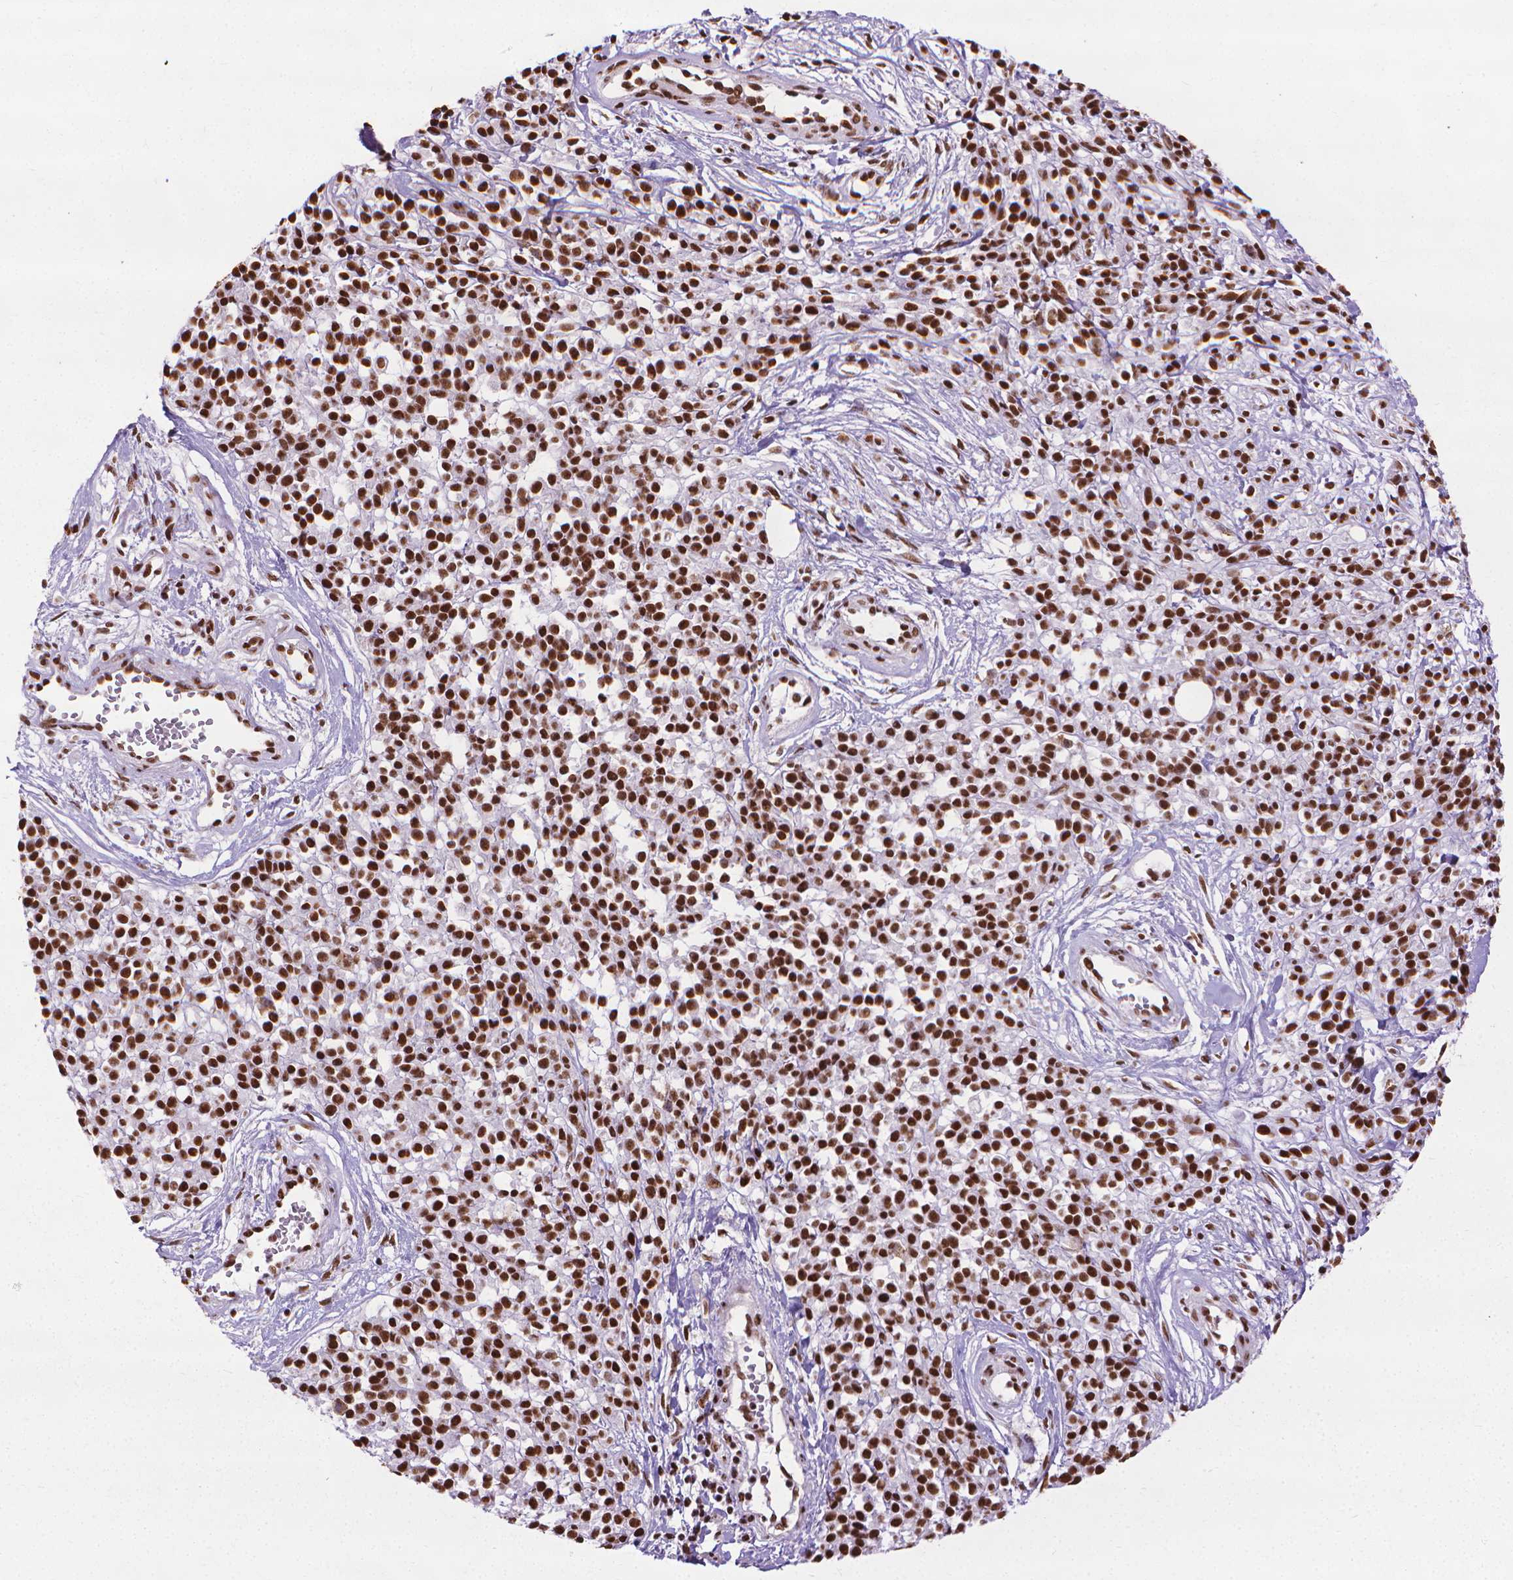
{"staining": {"intensity": "strong", "quantity": ">75%", "location": "nuclear"}, "tissue": "melanoma", "cell_type": "Tumor cells", "image_type": "cancer", "snomed": [{"axis": "morphology", "description": "Malignant melanoma, NOS"}, {"axis": "topography", "description": "Skin"}, {"axis": "topography", "description": "Skin of trunk"}], "caption": "A histopathology image showing strong nuclear positivity in about >75% of tumor cells in malignant melanoma, as visualized by brown immunohistochemical staining.", "gene": "AKAP8", "patient": {"sex": "male", "age": 74}}